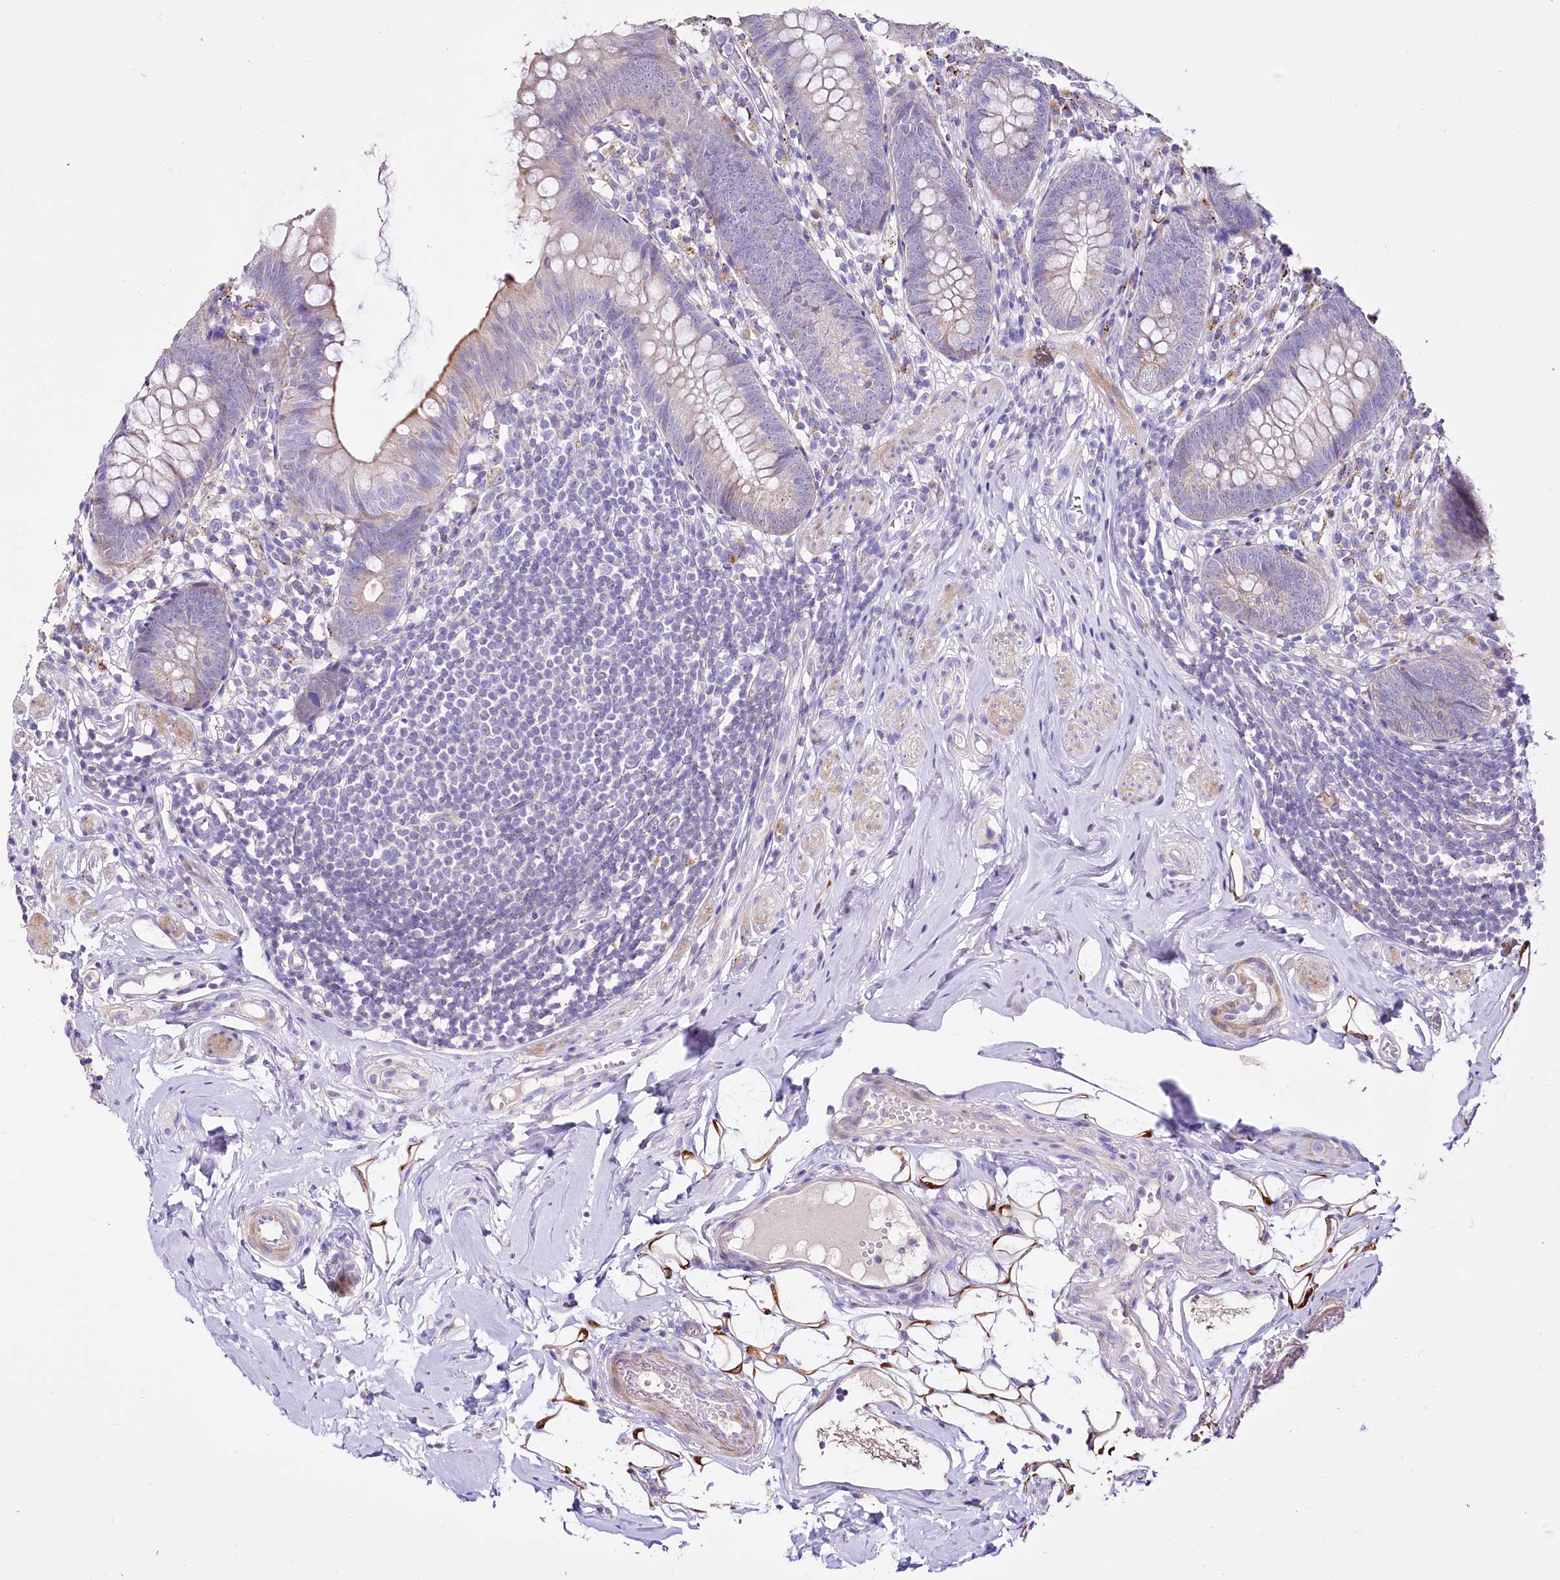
{"staining": {"intensity": "moderate", "quantity": "25%-75%", "location": "cytoplasmic/membranous"}, "tissue": "appendix", "cell_type": "Glandular cells", "image_type": "normal", "snomed": [{"axis": "morphology", "description": "Normal tissue, NOS"}, {"axis": "topography", "description": "Appendix"}], "caption": "Immunohistochemistry (IHC) of unremarkable appendix shows medium levels of moderate cytoplasmic/membranous expression in approximately 25%-75% of glandular cells.", "gene": "PTER", "patient": {"sex": "female", "age": 62}}